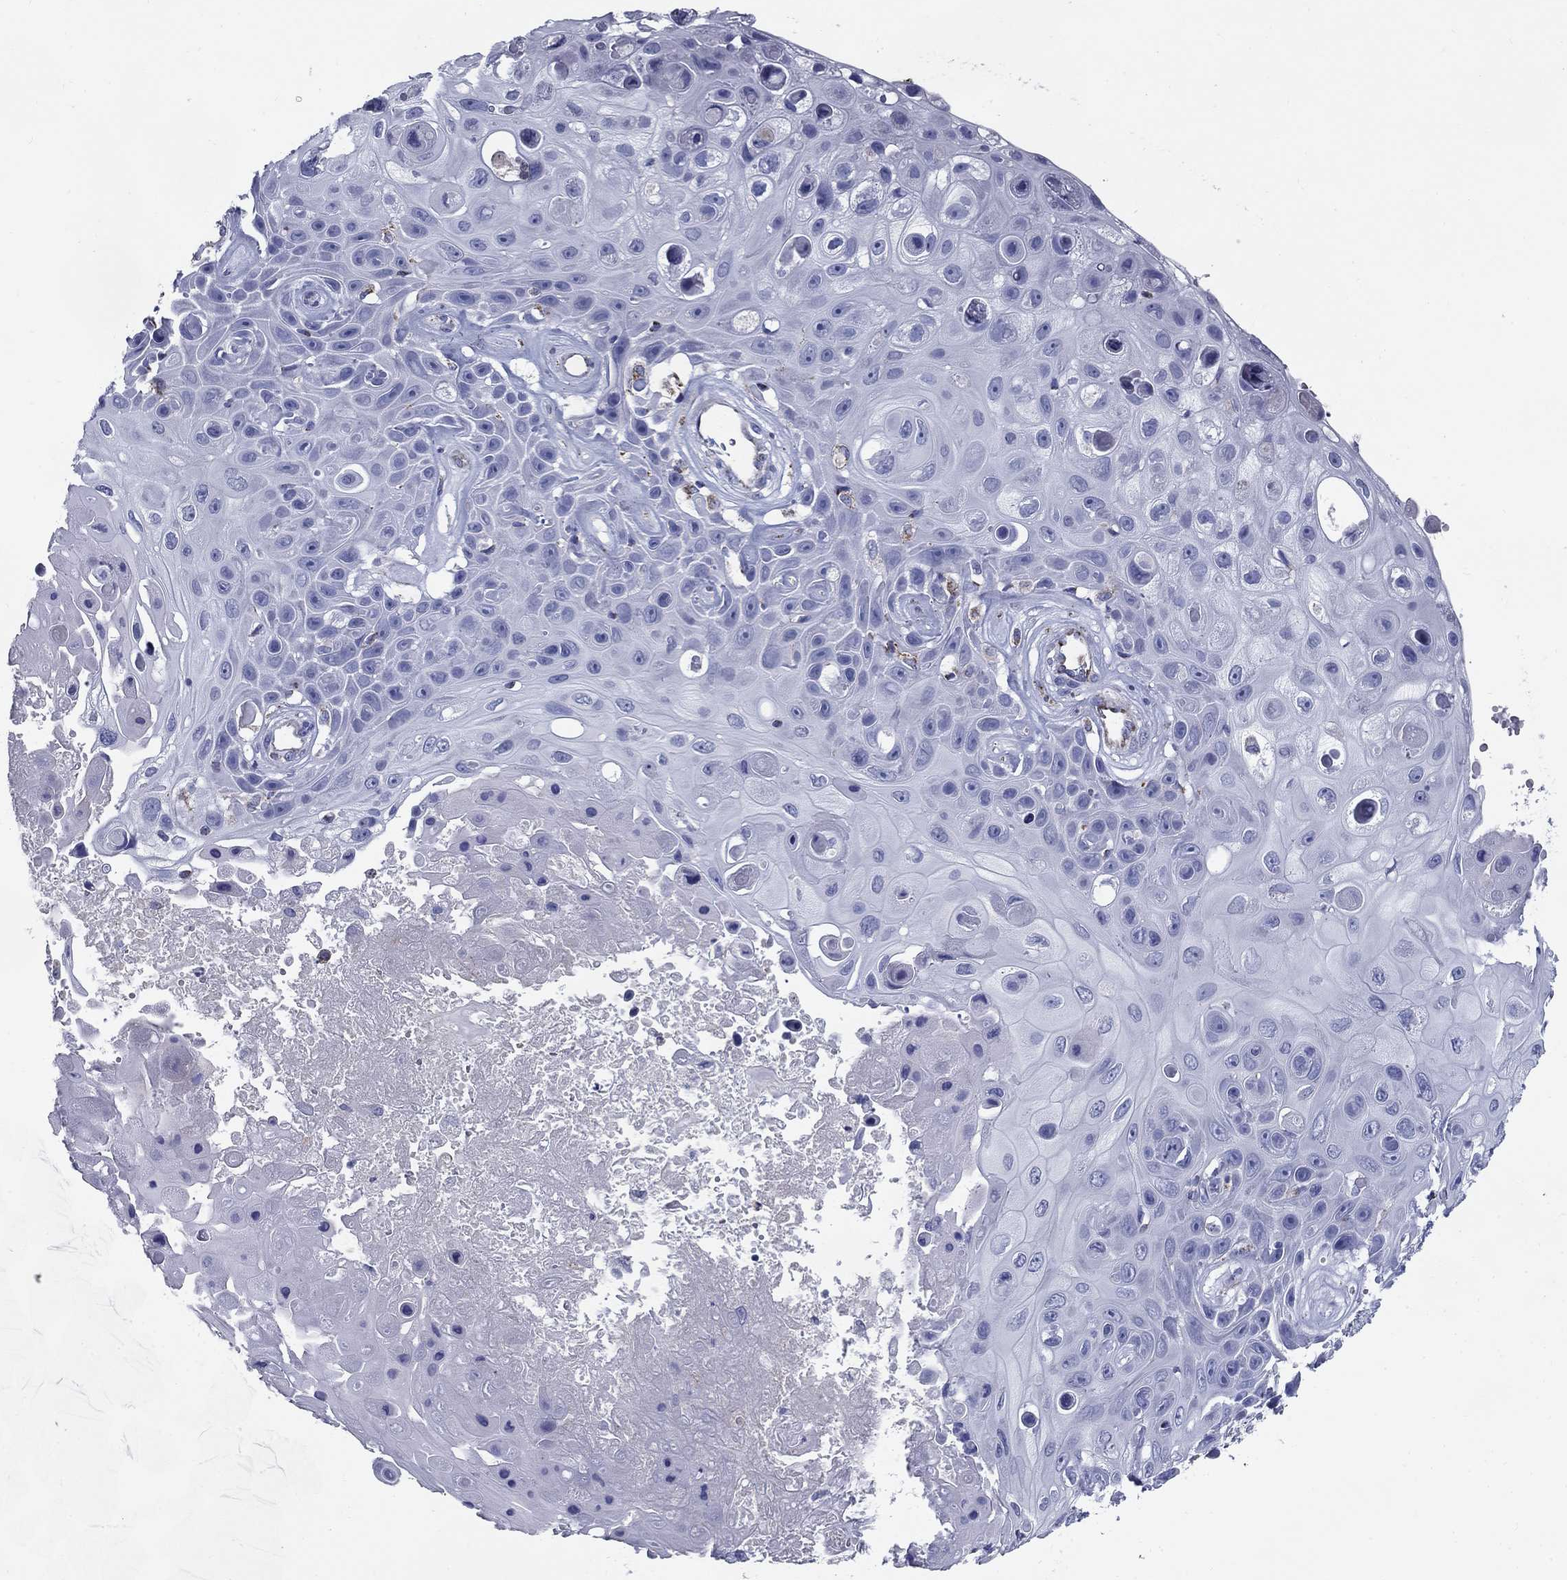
{"staining": {"intensity": "negative", "quantity": "none", "location": "none"}, "tissue": "skin cancer", "cell_type": "Tumor cells", "image_type": "cancer", "snomed": [{"axis": "morphology", "description": "Squamous cell carcinoma, NOS"}, {"axis": "topography", "description": "Skin"}], "caption": "DAB (3,3'-diaminobenzidine) immunohistochemical staining of human skin cancer (squamous cell carcinoma) exhibits no significant expression in tumor cells.", "gene": "NDUFA4L2", "patient": {"sex": "male", "age": 82}}